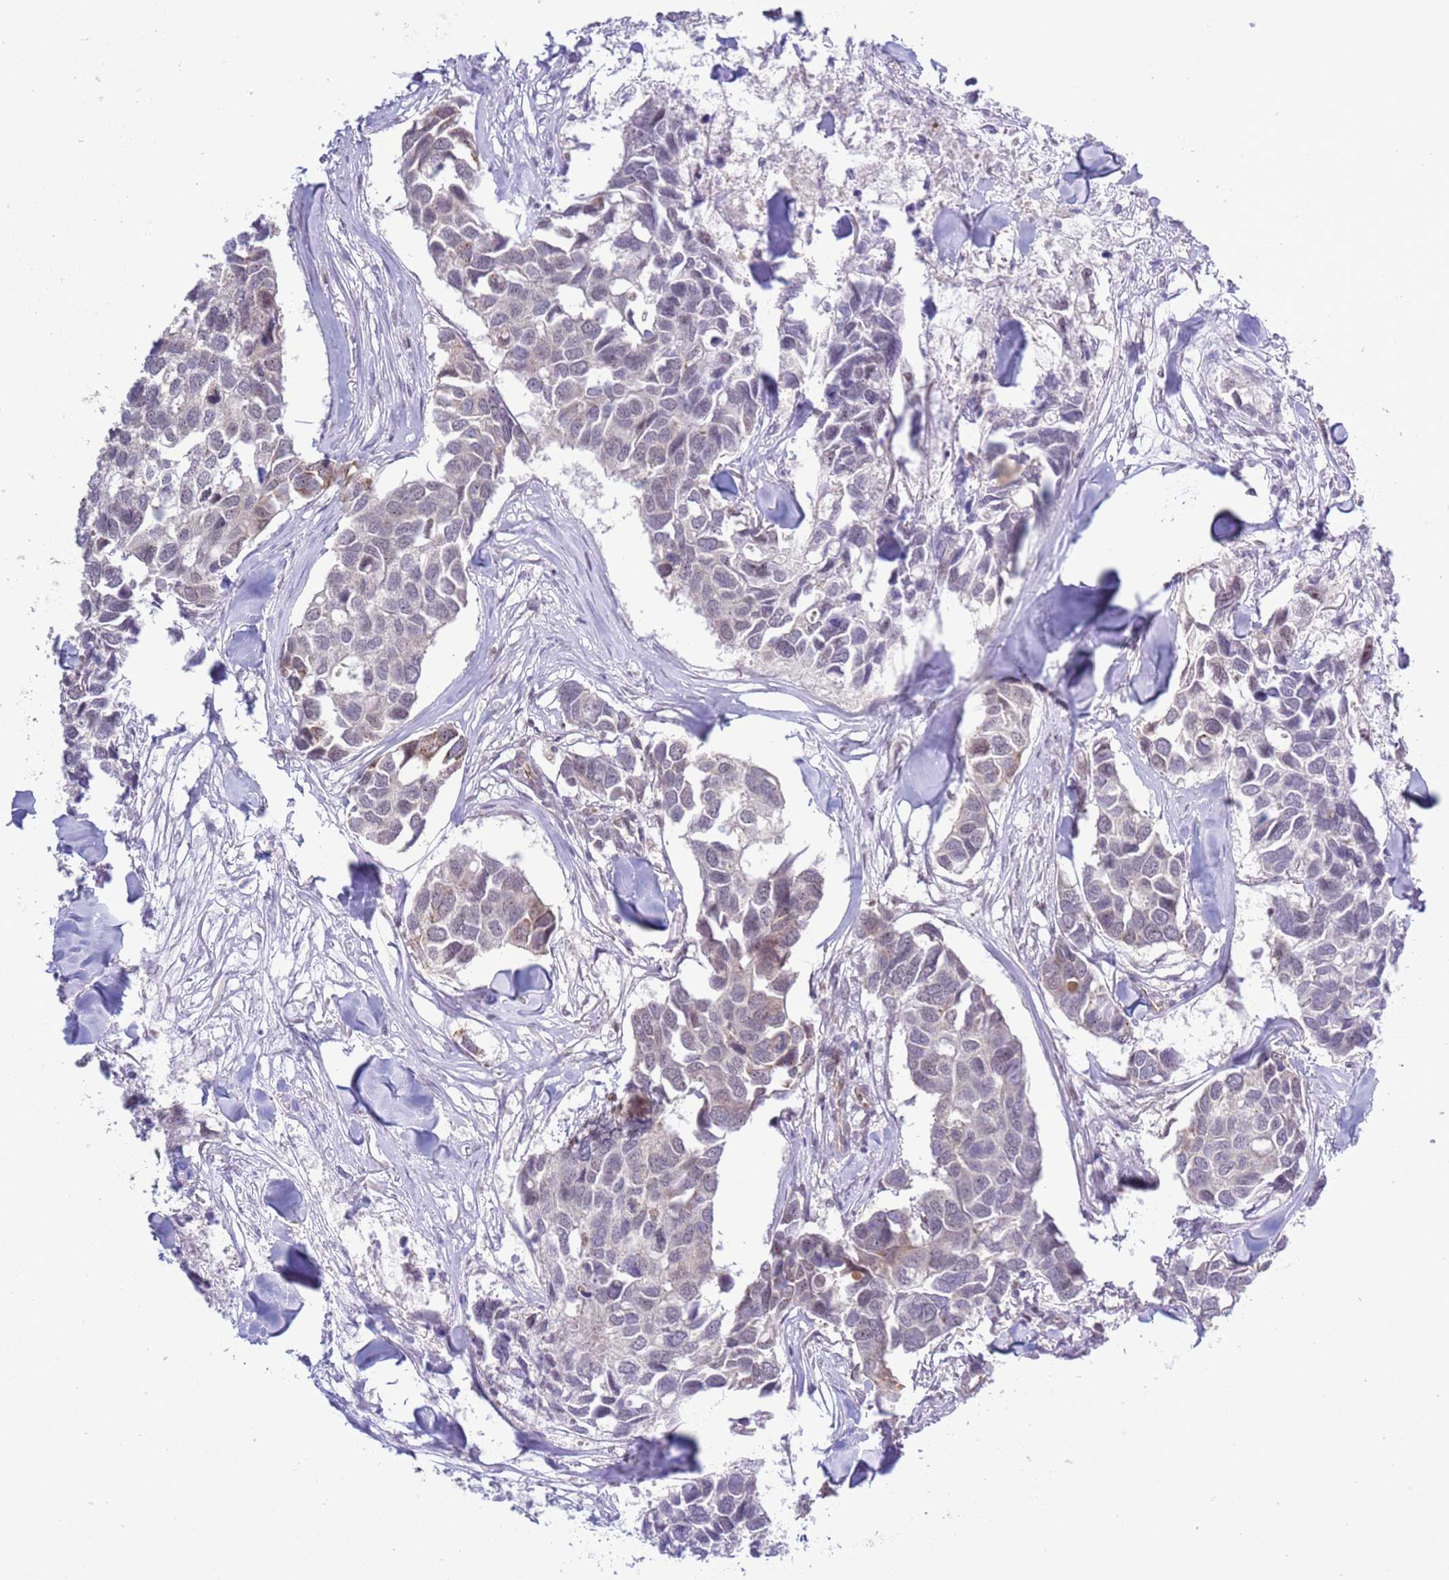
{"staining": {"intensity": "negative", "quantity": "none", "location": "none"}, "tissue": "breast cancer", "cell_type": "Tumor cells", "image_type": "cancer", "snomed": [{"axis": "morphology", "description": "Duct carcinoma"}, {"axis": "topography", "description": "Breast"}], "caption": "Protein analysis of breast cancer reveals no significant expression in tumor cells.", "gene": "PRPF6", "patient": {"sex": "female", "age": 83}}